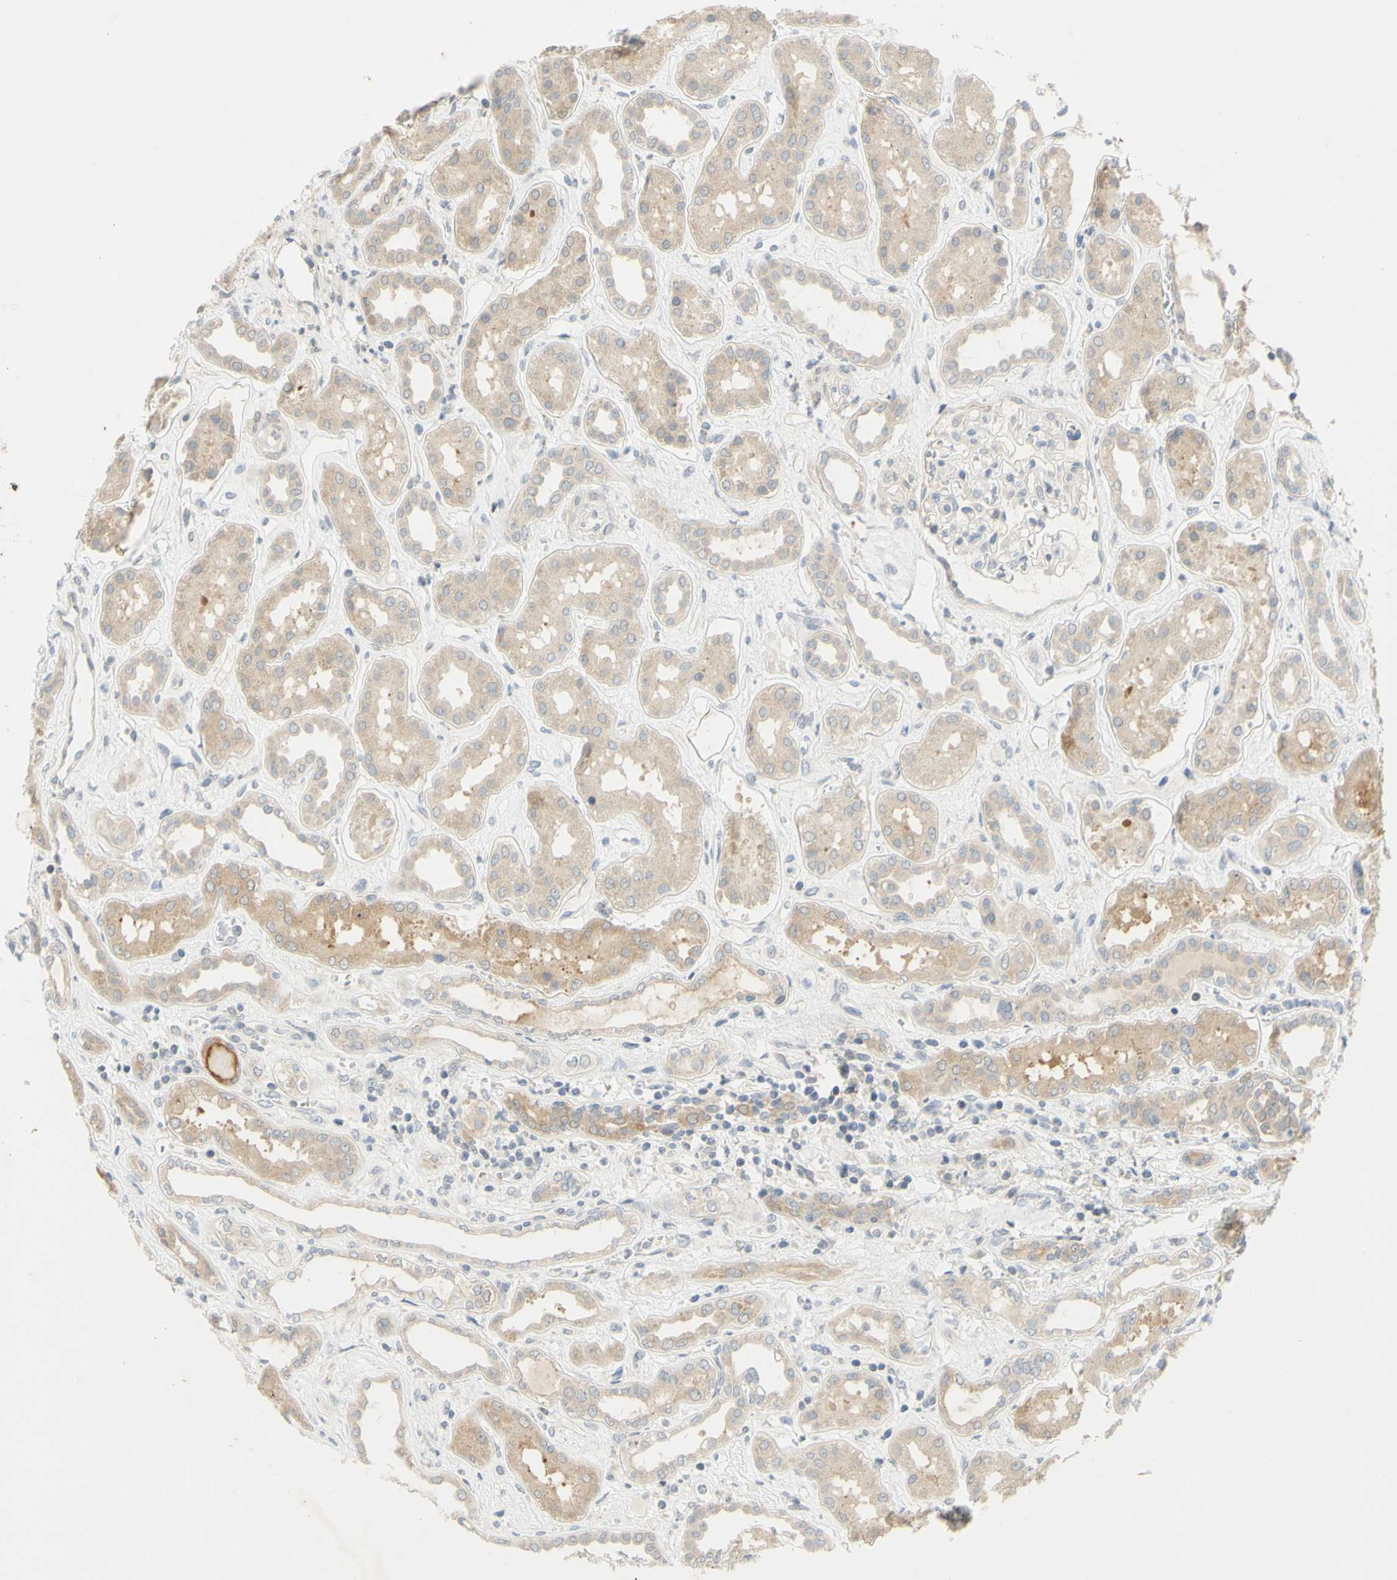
{"staining": {"intensity": "negative", "quantity": "none", "location": "none"}, "tissue": "kidney", "cell_type": "Cells in glomeruli", "image_type": "normal", "snomed": [{"axis": "morphology", "description": "Normal tissue, NOS"}, {"axis": "topography", "description": "Kidney"}], "caption": "Cells in glomeruli show no significant expression in unremarkable kidney.", "gene": "CCNB2", "patient": {"sex": "male", "age": 59}}